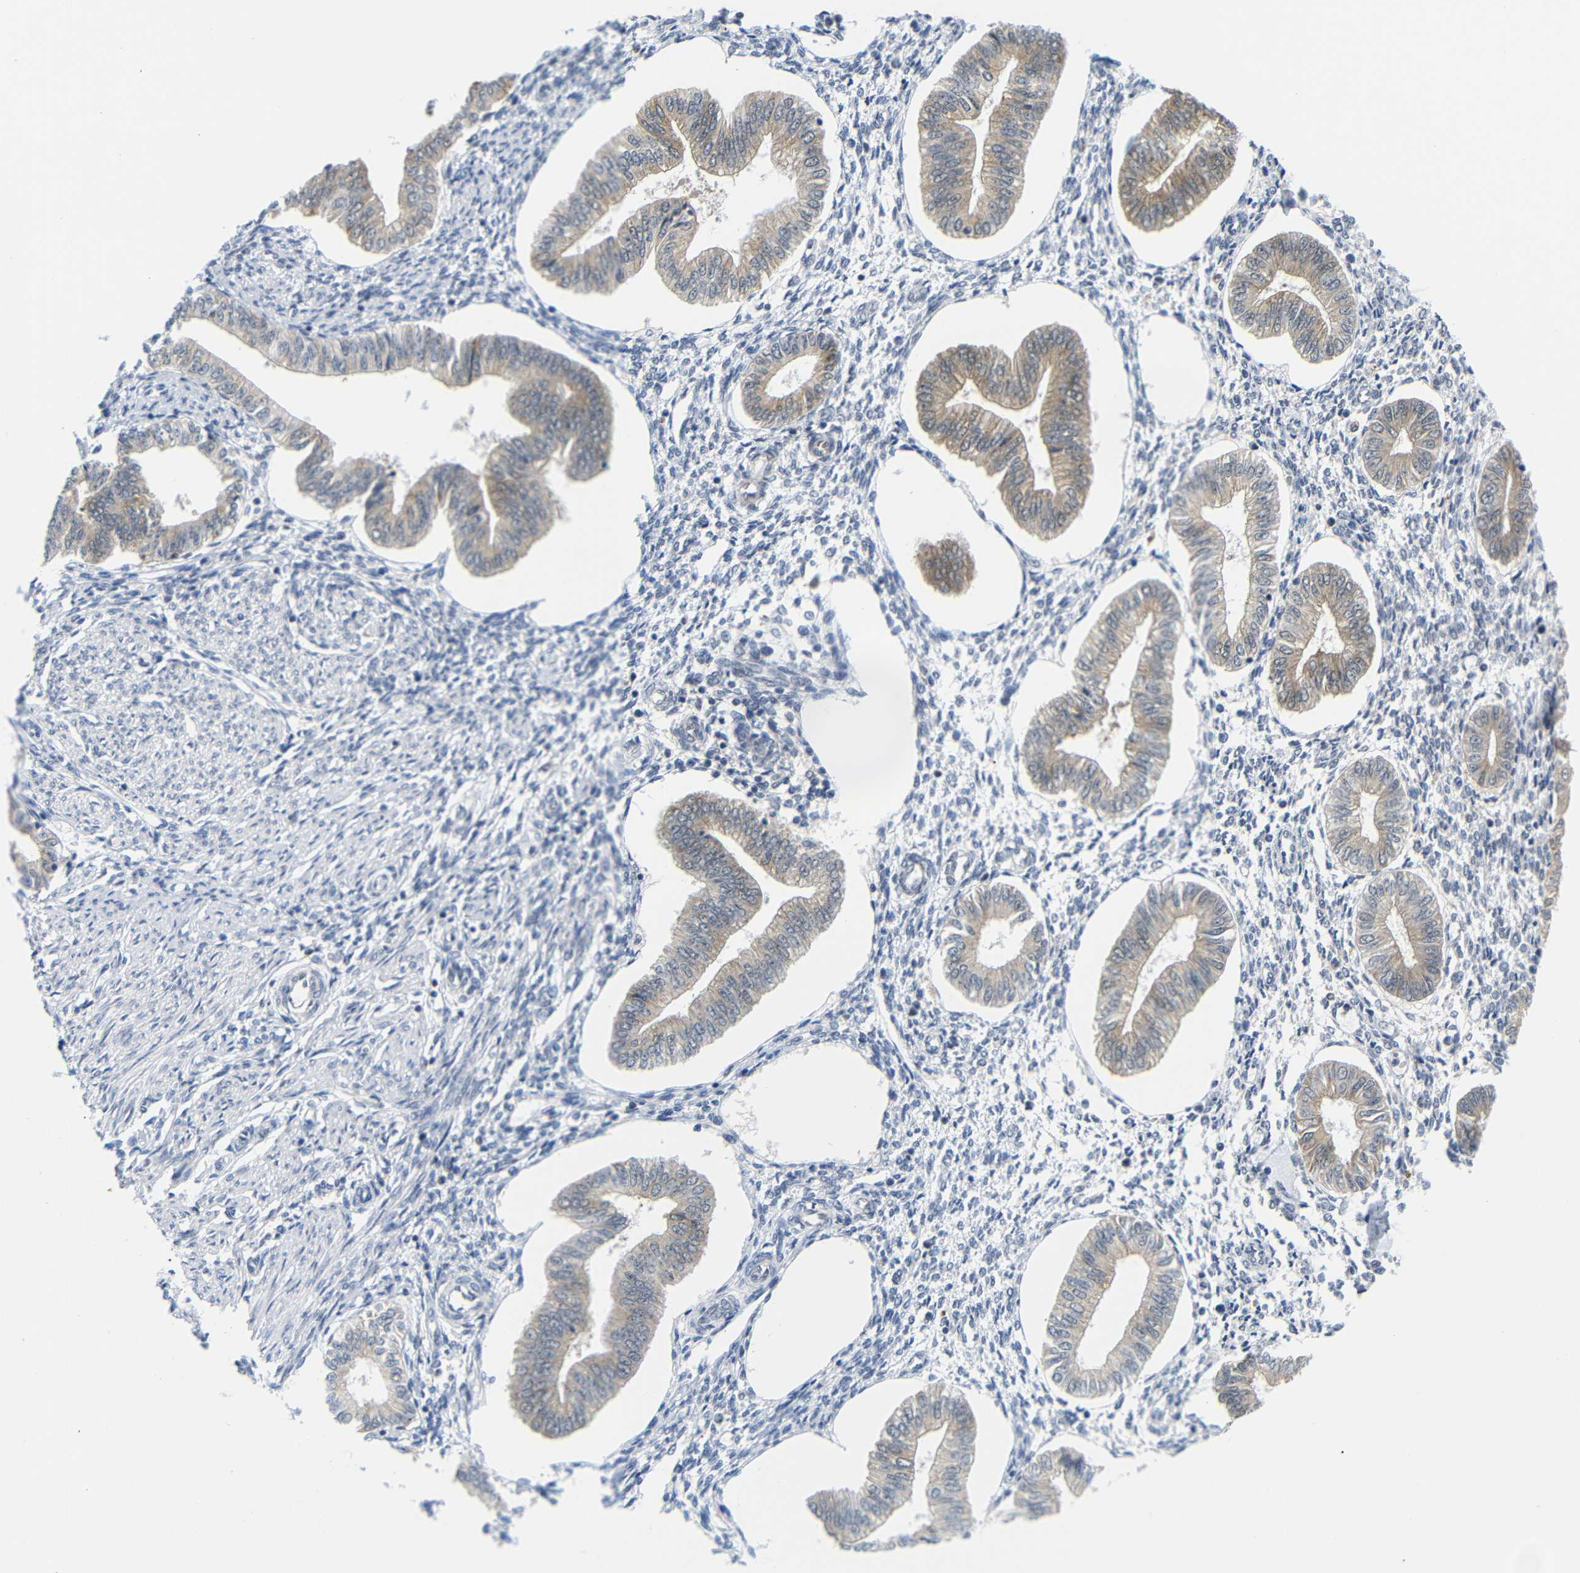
{"staining": {"intensity": "negative", "quantity": "none", "location": "none"}, "tissue": "endometrium", "cell_type": "Cells in endometrial stroma", "image_type": "normal", "snomed": [{"axis": "morphology", "description": "Normal tissue, NOS"}, {"axis": "topography", "description": "Endometrium"}], "caption": "A high-resolution micrograph shows immunohistochemistry (IHC) staining of benign endometrium, which reveals no significant expression in cells in endometrial stroma. (Immunohistochemistry (ihc), brightfield microscopy, high magnification).", "gene": "GJA5", "patient": {"sex": "female", "age": 50}}